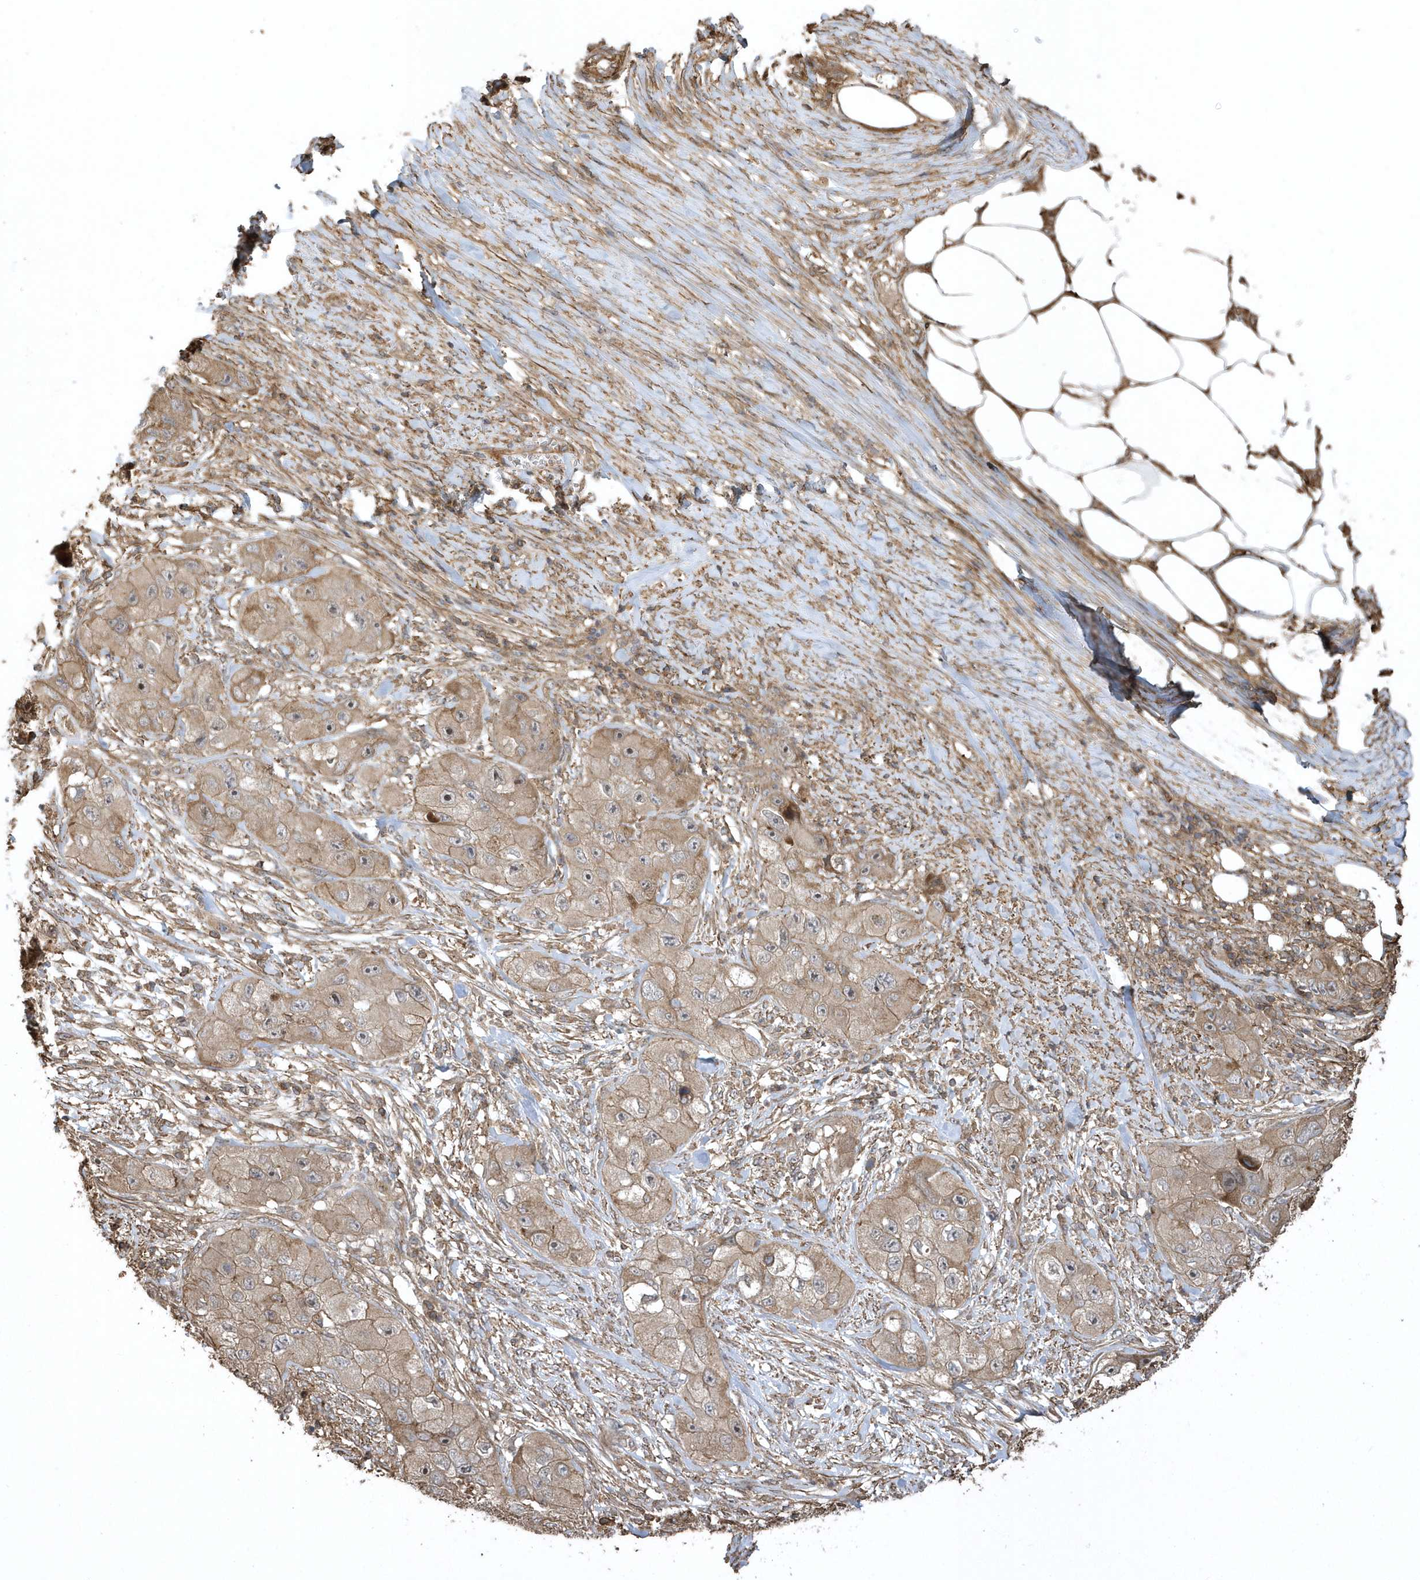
{"staining": {"intensity": "weak", "quantity": ">75%", "location": "cytoplasmic/membranous"}, "tissue": "skin cancer", "cell_type": "Tumor cells", "image_type": "cancer", "snomed": [{"axis": "morphology", "description": "Squamous cell carcinoma, NOS"}, {"axis": "topography", "description": "Skin"}, {"axis": "topography", "description": "Subcutis"}], "caption": "Immunohistochemical staining of skin cancer (squamous cell carcinoma) displays low levels of weak cytoplasmic/membranous positivity in approximately >75% of tumor cells.", "gene": "SENP8", "patient": {"sex": "male", "age": 73}}